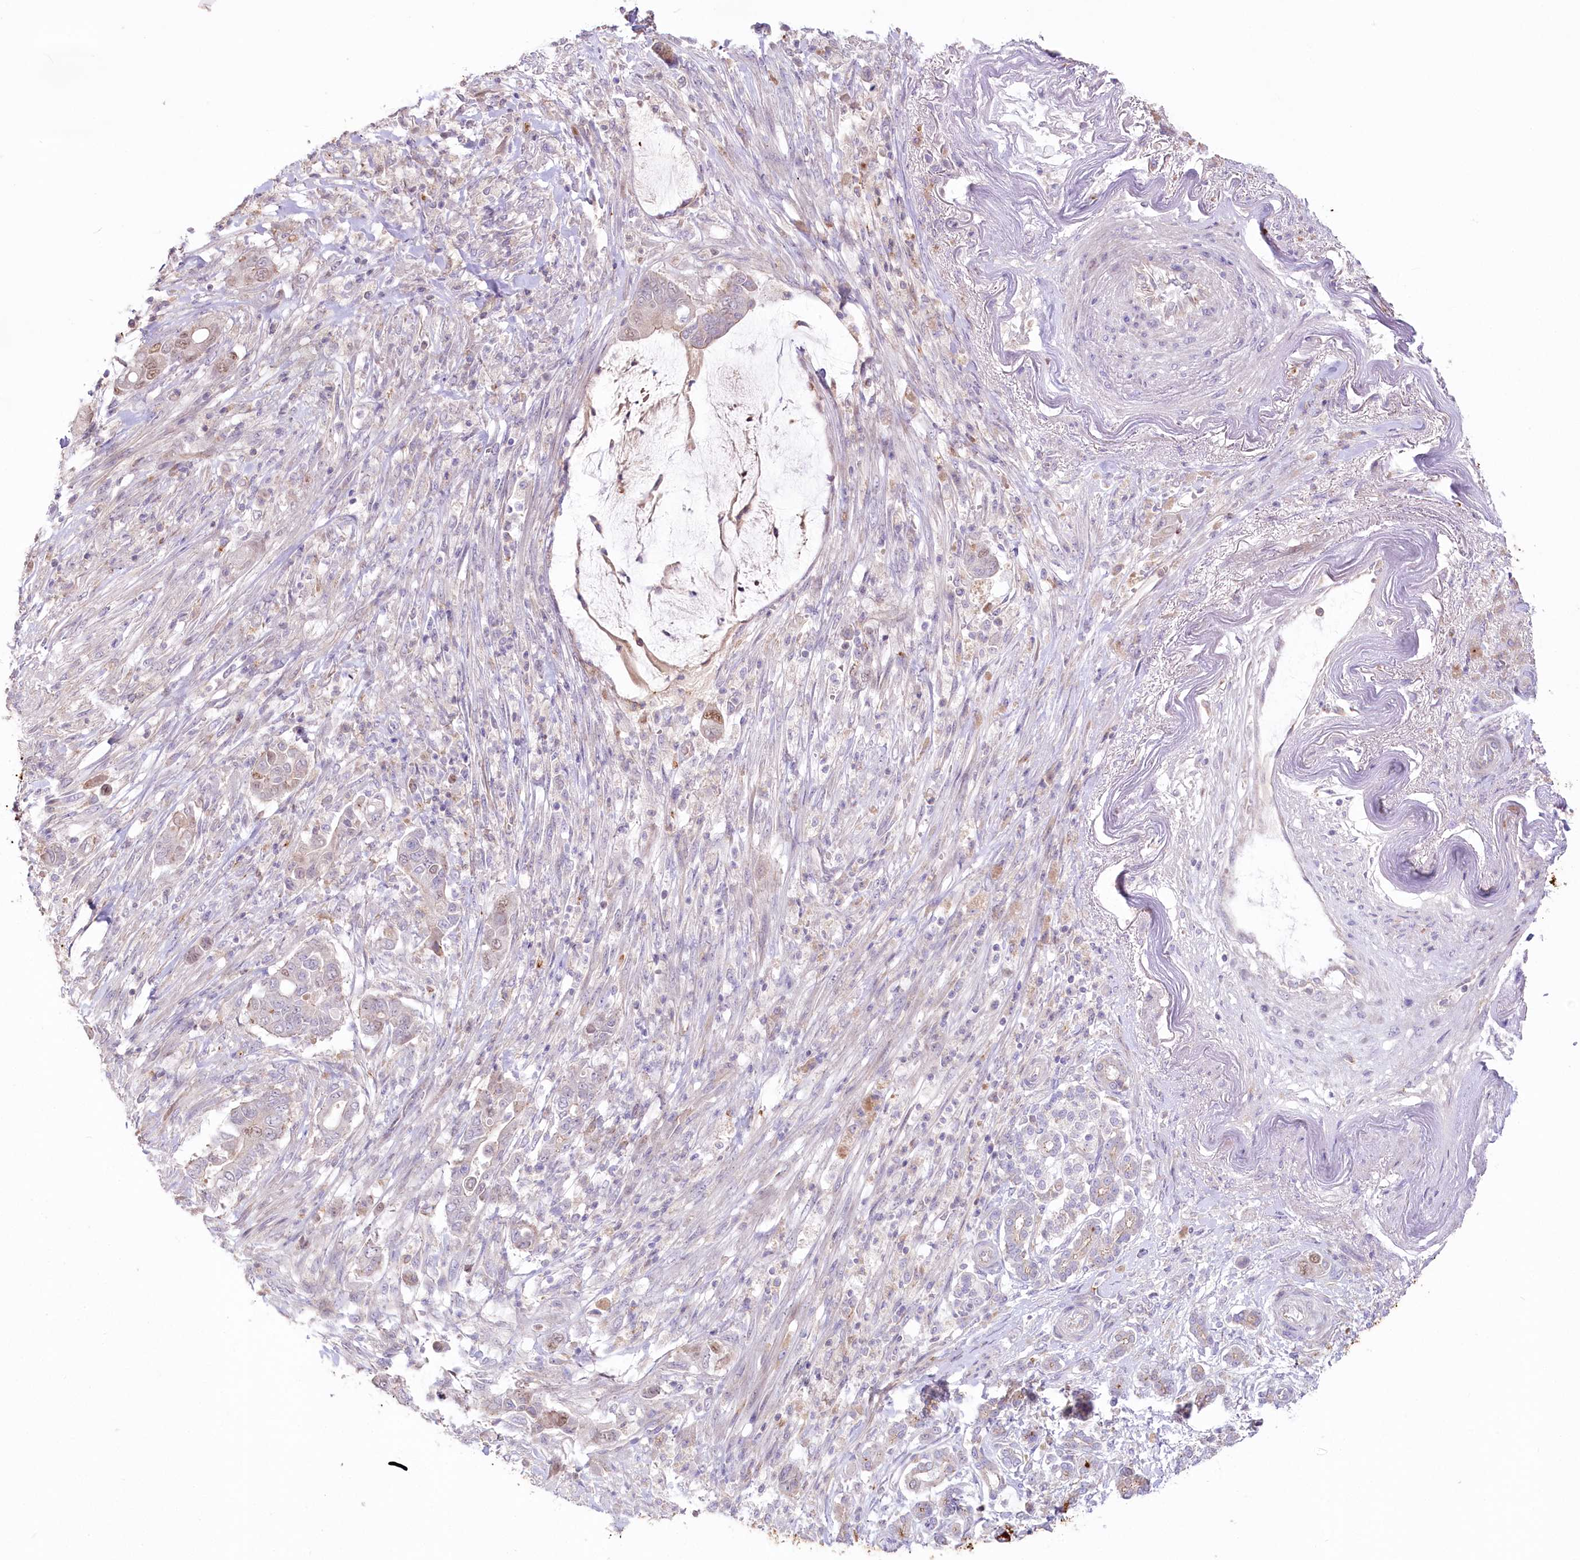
{"staining": {"intensity": "negative", "quantity": "none", "location": "none"}, "tissue": "pancreatic cancer", "cell_type": "Tumor cells", "image_type": "cancer", "snomed": [{"axis": "morphology", "description": "Adenocarcinoma, NOS"}, {"axis": "topography", "description": "Pancreas"}], "caption": "Immunohistochemistry (IHC) micrograph of neoplastic tissue: pancreatic cancer (adenocarcinoma) stained with DAB exhibits no significant protein expression in tumor cells. (IHC, brightfield microscopy, high magnification).", "gene": "SLC6A11", "patient": {"sex": "male", "age": 68}}